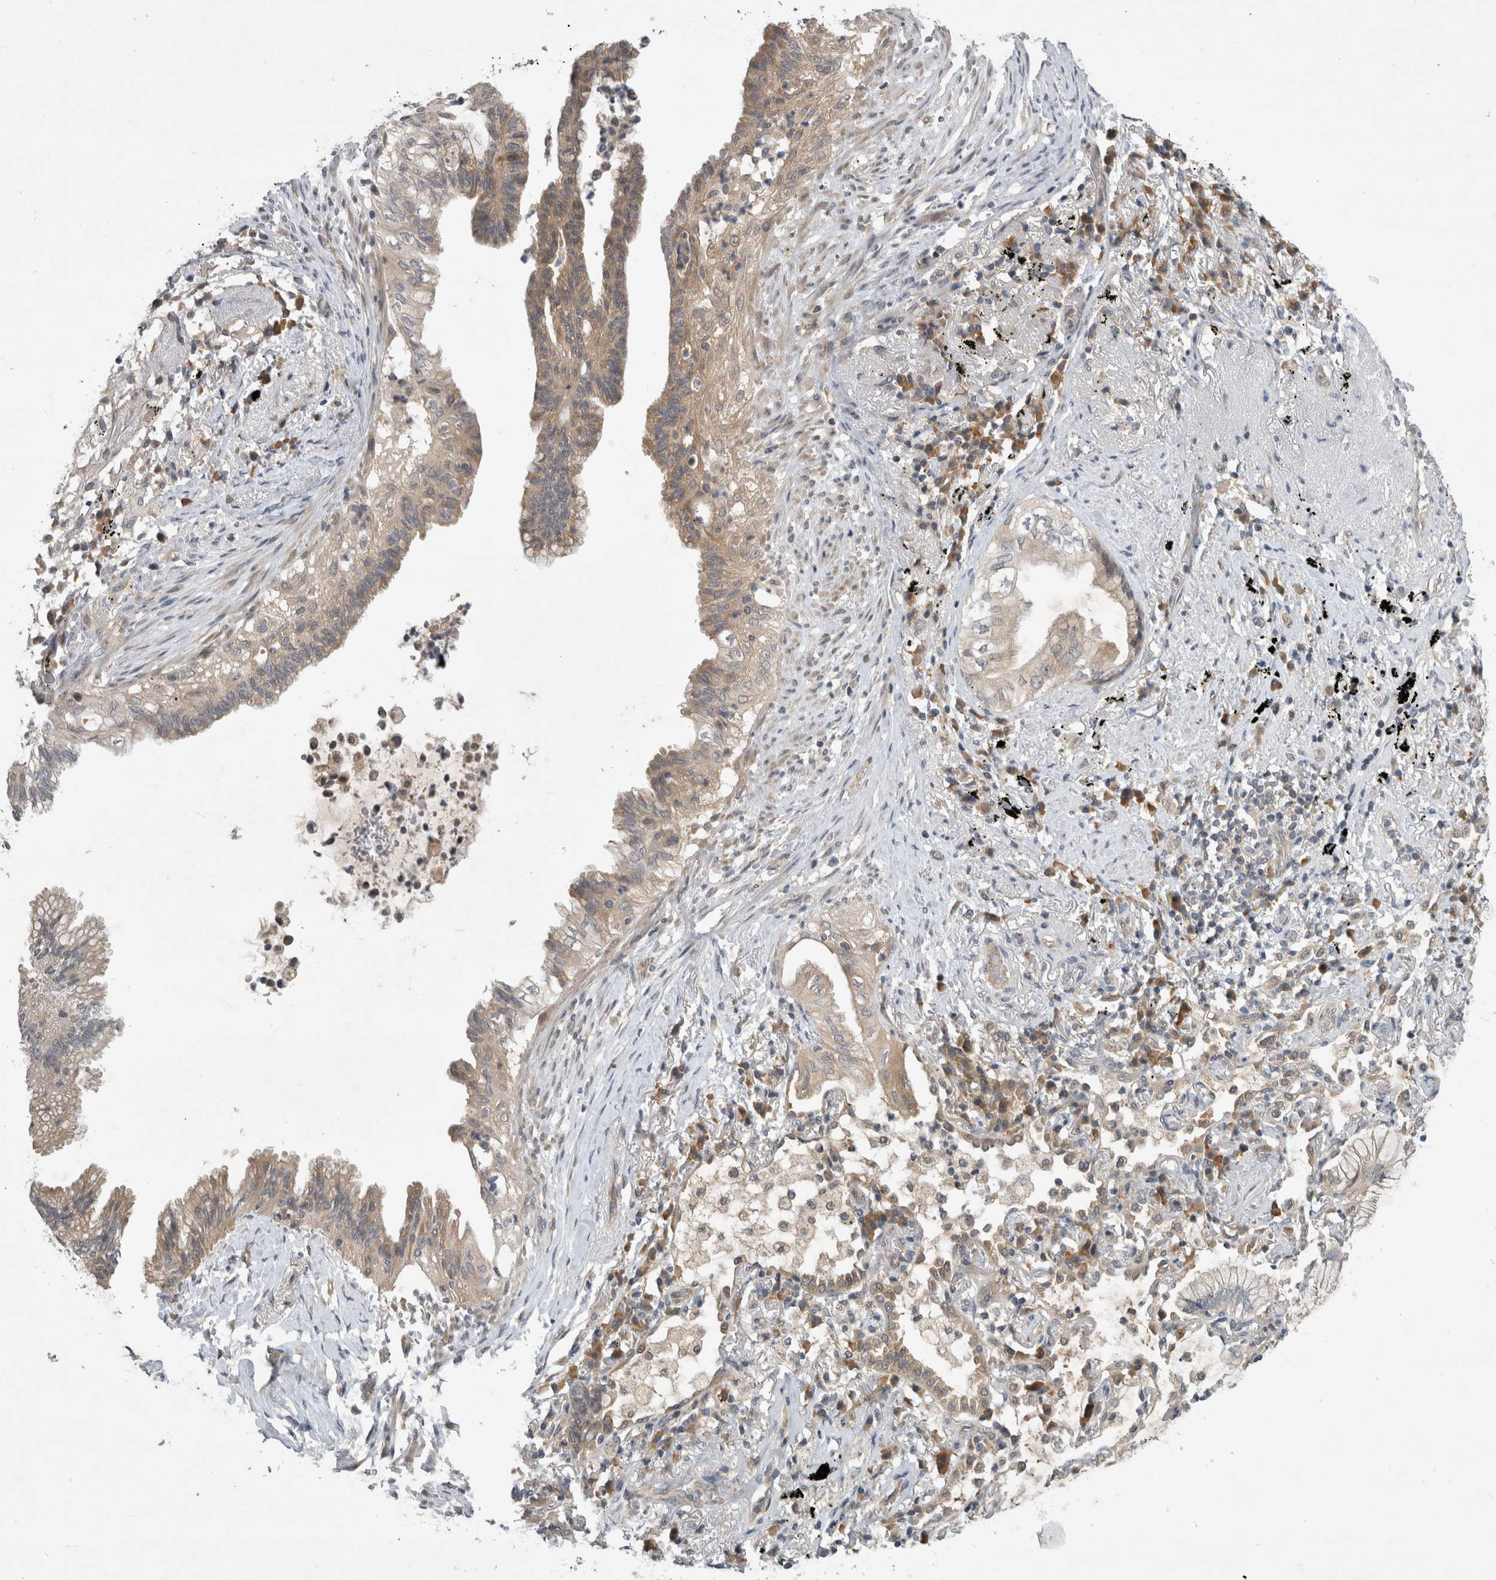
{"staining": {"intensity": "weak", "quantity": ">75%", "location": "cytoplasmic/membranous"}, "tissue": "lung cancer", "cell_type": "Tumor cells", "image_type": "cancer", "snomed": [{"axis": "morphology", "description": "Adenocarcinoma, NOS"}, {"axis": "topography", "description": "Lung"}], "caption": "Immunohistochemical staining of human lung cancer (adenocarcinoma) displays low levels of weak cytoplasmic/membranous protein expression in about >75% of tumor cells.", "gene": "AASDHPPT", "patient": {"sex": "female", "age": 70}}